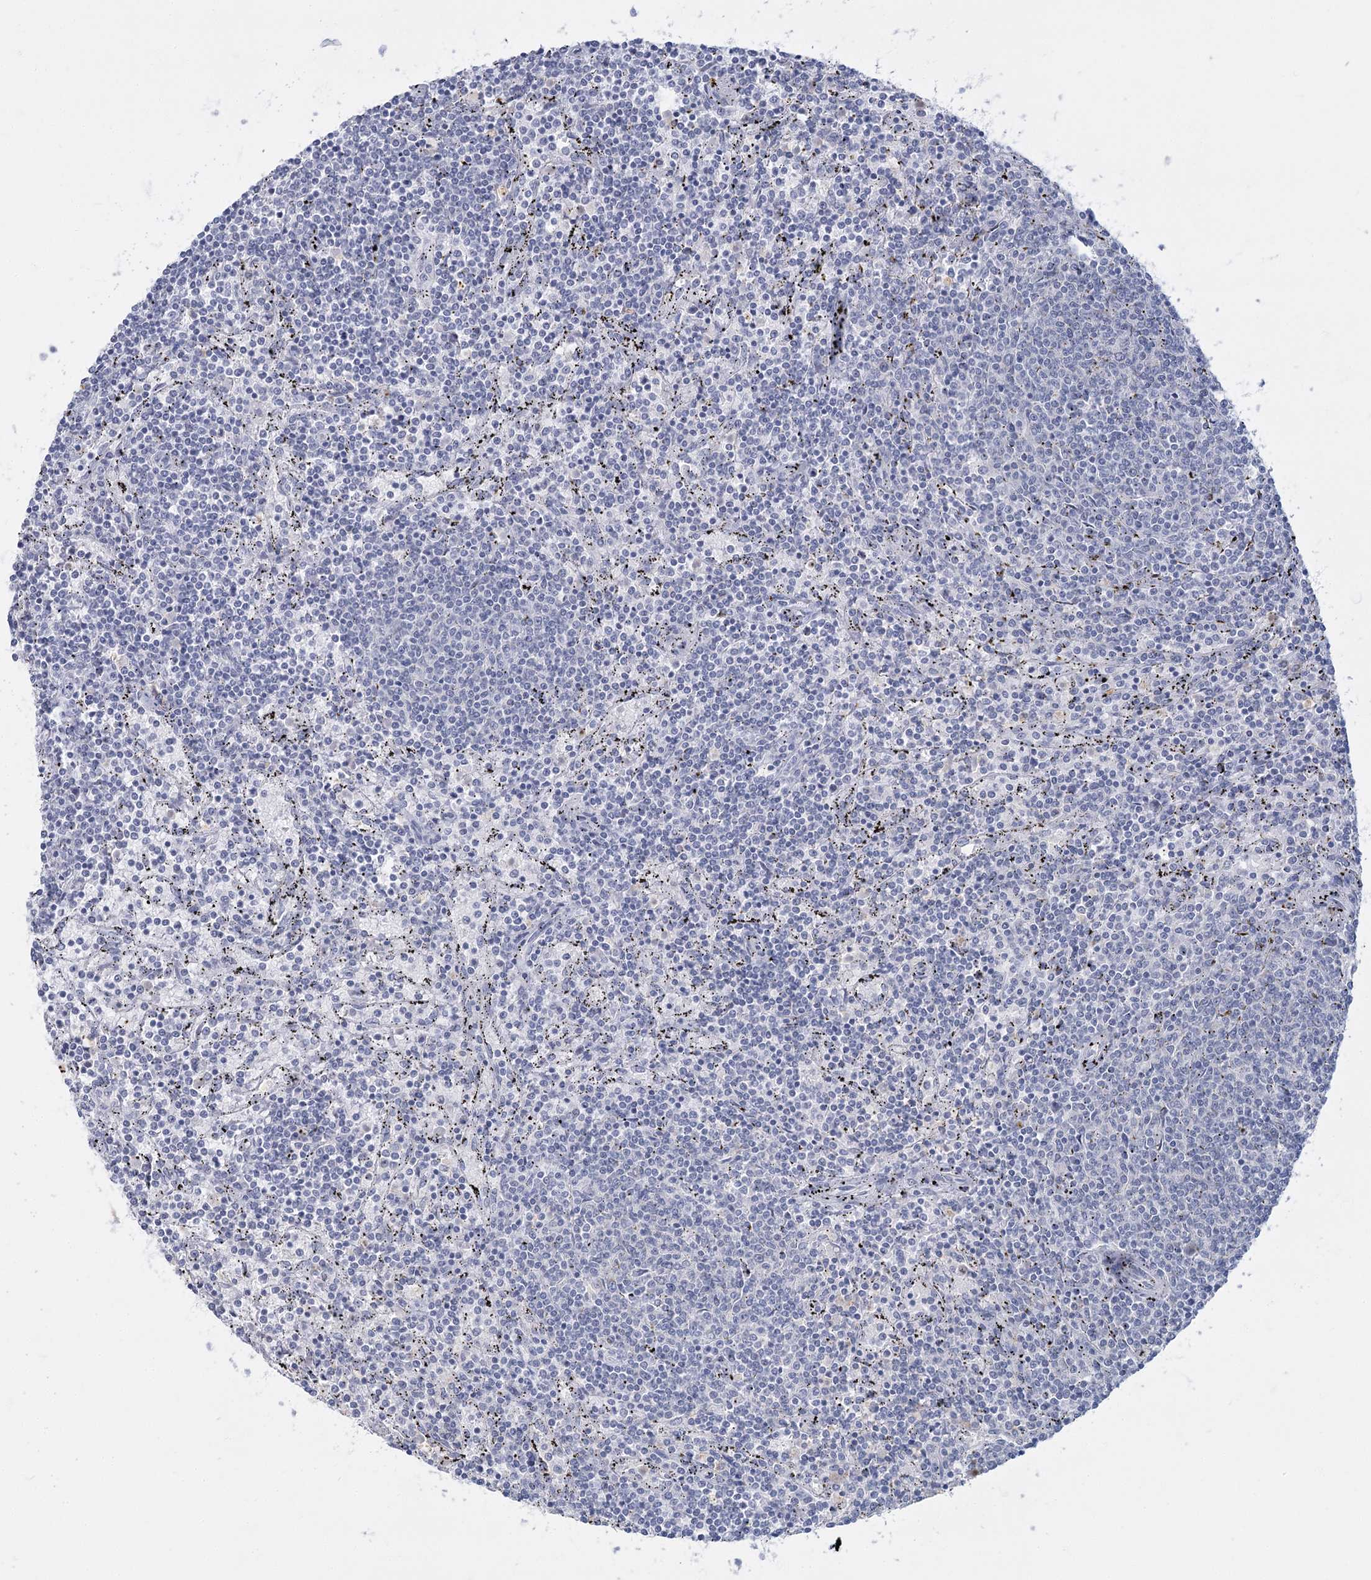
{"staining": {"intensity": "negative", "quantity": "none", "location": "none"}, "tissue": "lymphoma", "cell_type": "Tumor cells", "image_type": "cancer", "snomed": [{"axis": "morphology", "description": "Malignant lymphoma, non-Hodgkin's type, Low grade"}, {"axis": "topography", "description": "Spleen"}], "caption": "Lymphoma was stained to show a protein in brown. There is no significant expression in tumor cells.", "gene": "FAM110C", "patient": {"sex": "female", "age": 50}}